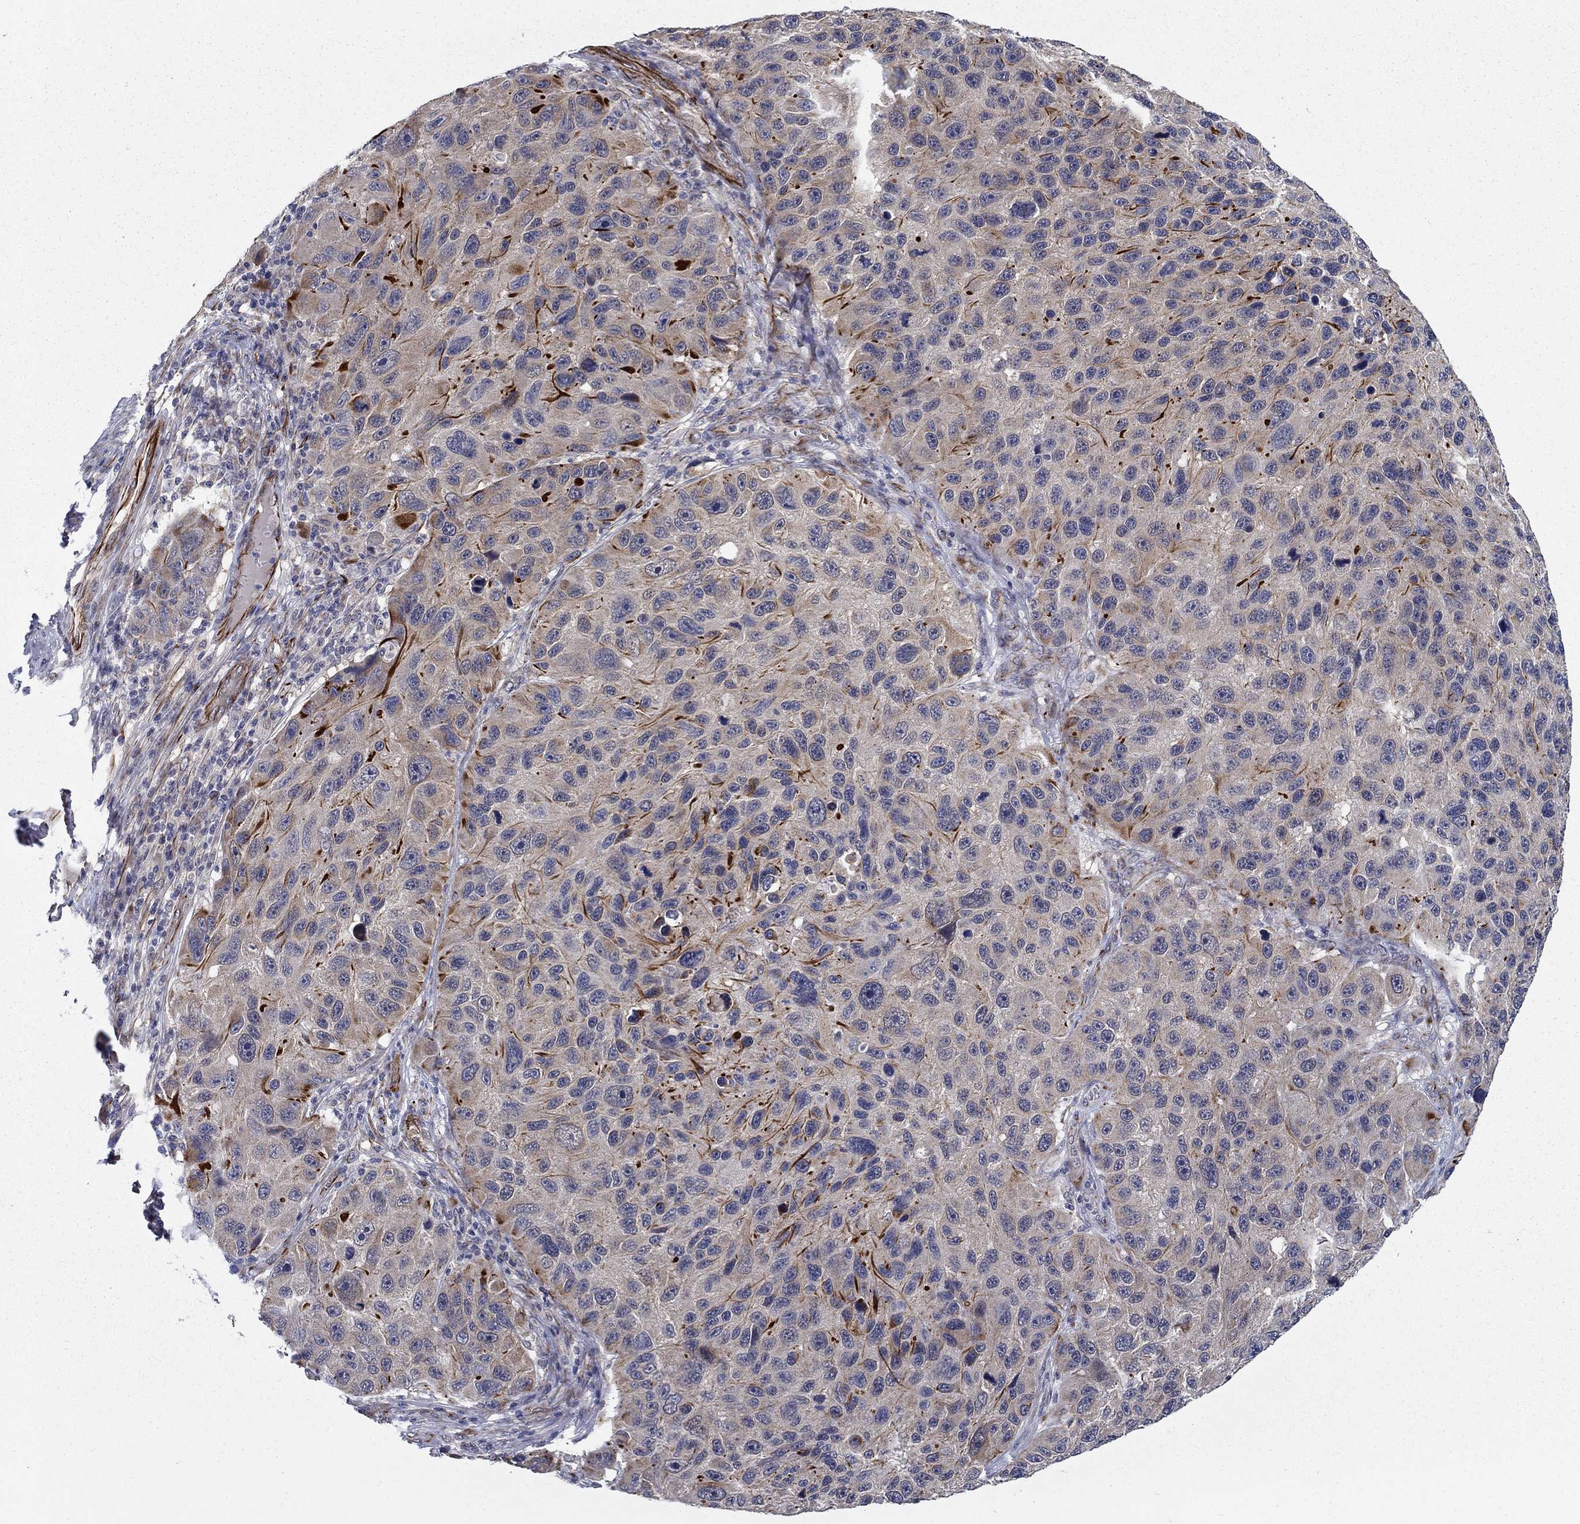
{"staining": {"intensity": "strong", "quantity": "<25%", "location": "cytoplasmic/membranous"}, "tissue": "melanoma", "cell_type": "Tumor cells", "image_type": "cancer", "snomed": [{"axis": "morphology", "description": "Malignant melanoma, NOS"}, {"axis": "topography", "description": "Skin"}], "caption": "Tumor cells demonstrate medium levels of strong cytoplasmic/membranous staining in about <25% of cells in human malignant melanoma.", "gene": "LACTB2", "patient": {"sex": "male", "age": 53}}